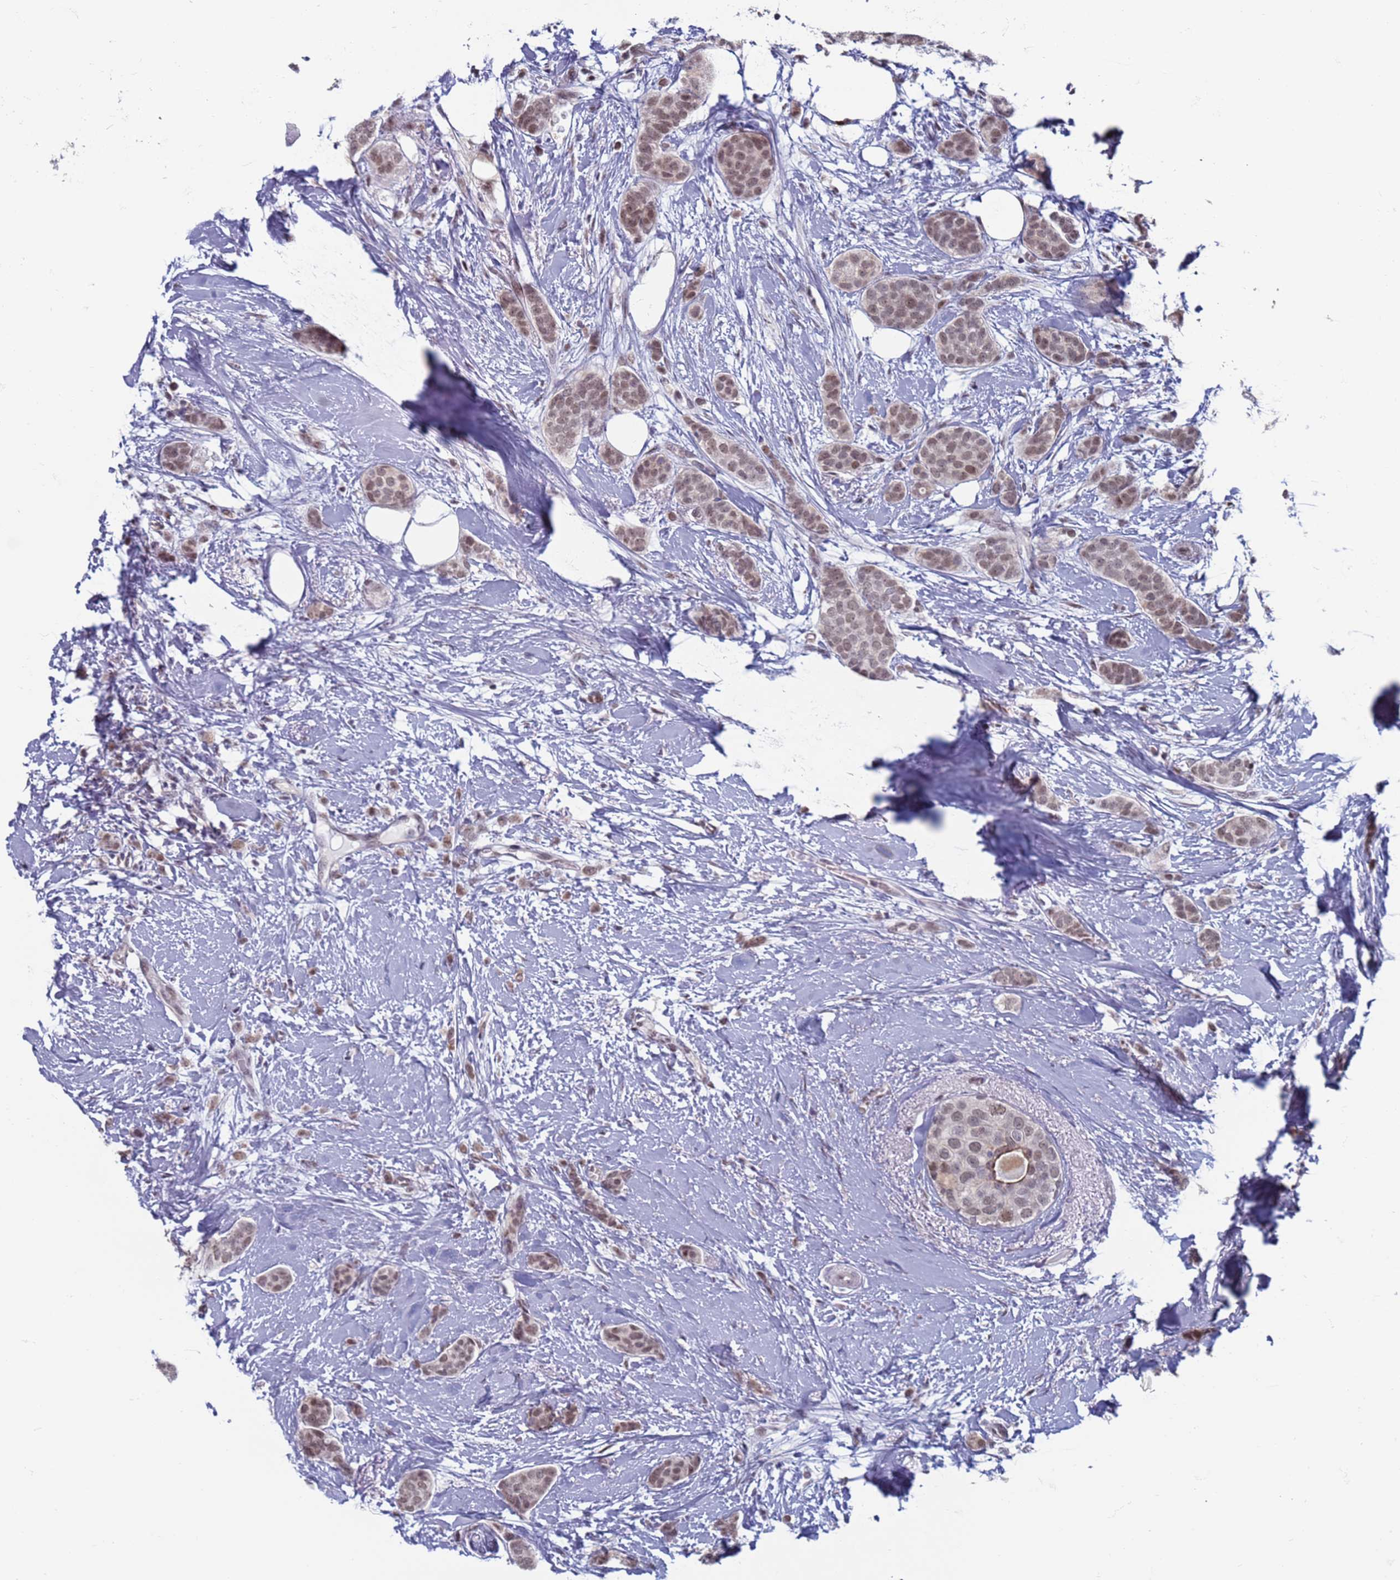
{"staining": {"intensity": "weak", "quantity": ">75%", "location": "nuclear"}, "tissue": "breast cancer", "cell_type": "Tumor cells", "image_type": "cancer", "snomed": [{"axis": "morphology", "description": "Duct carcinoma"}, {"axis": "topography", "description": "Breast"}], "caption": "Breast cancer (invasive ductal carcinoma) was stained to show a protein in brown. There is low levels of weak nuclear positivity in approximately >75% of tumor cells.", "gene": "SAE1", "patient": {"sex": "female", "age": 72}}